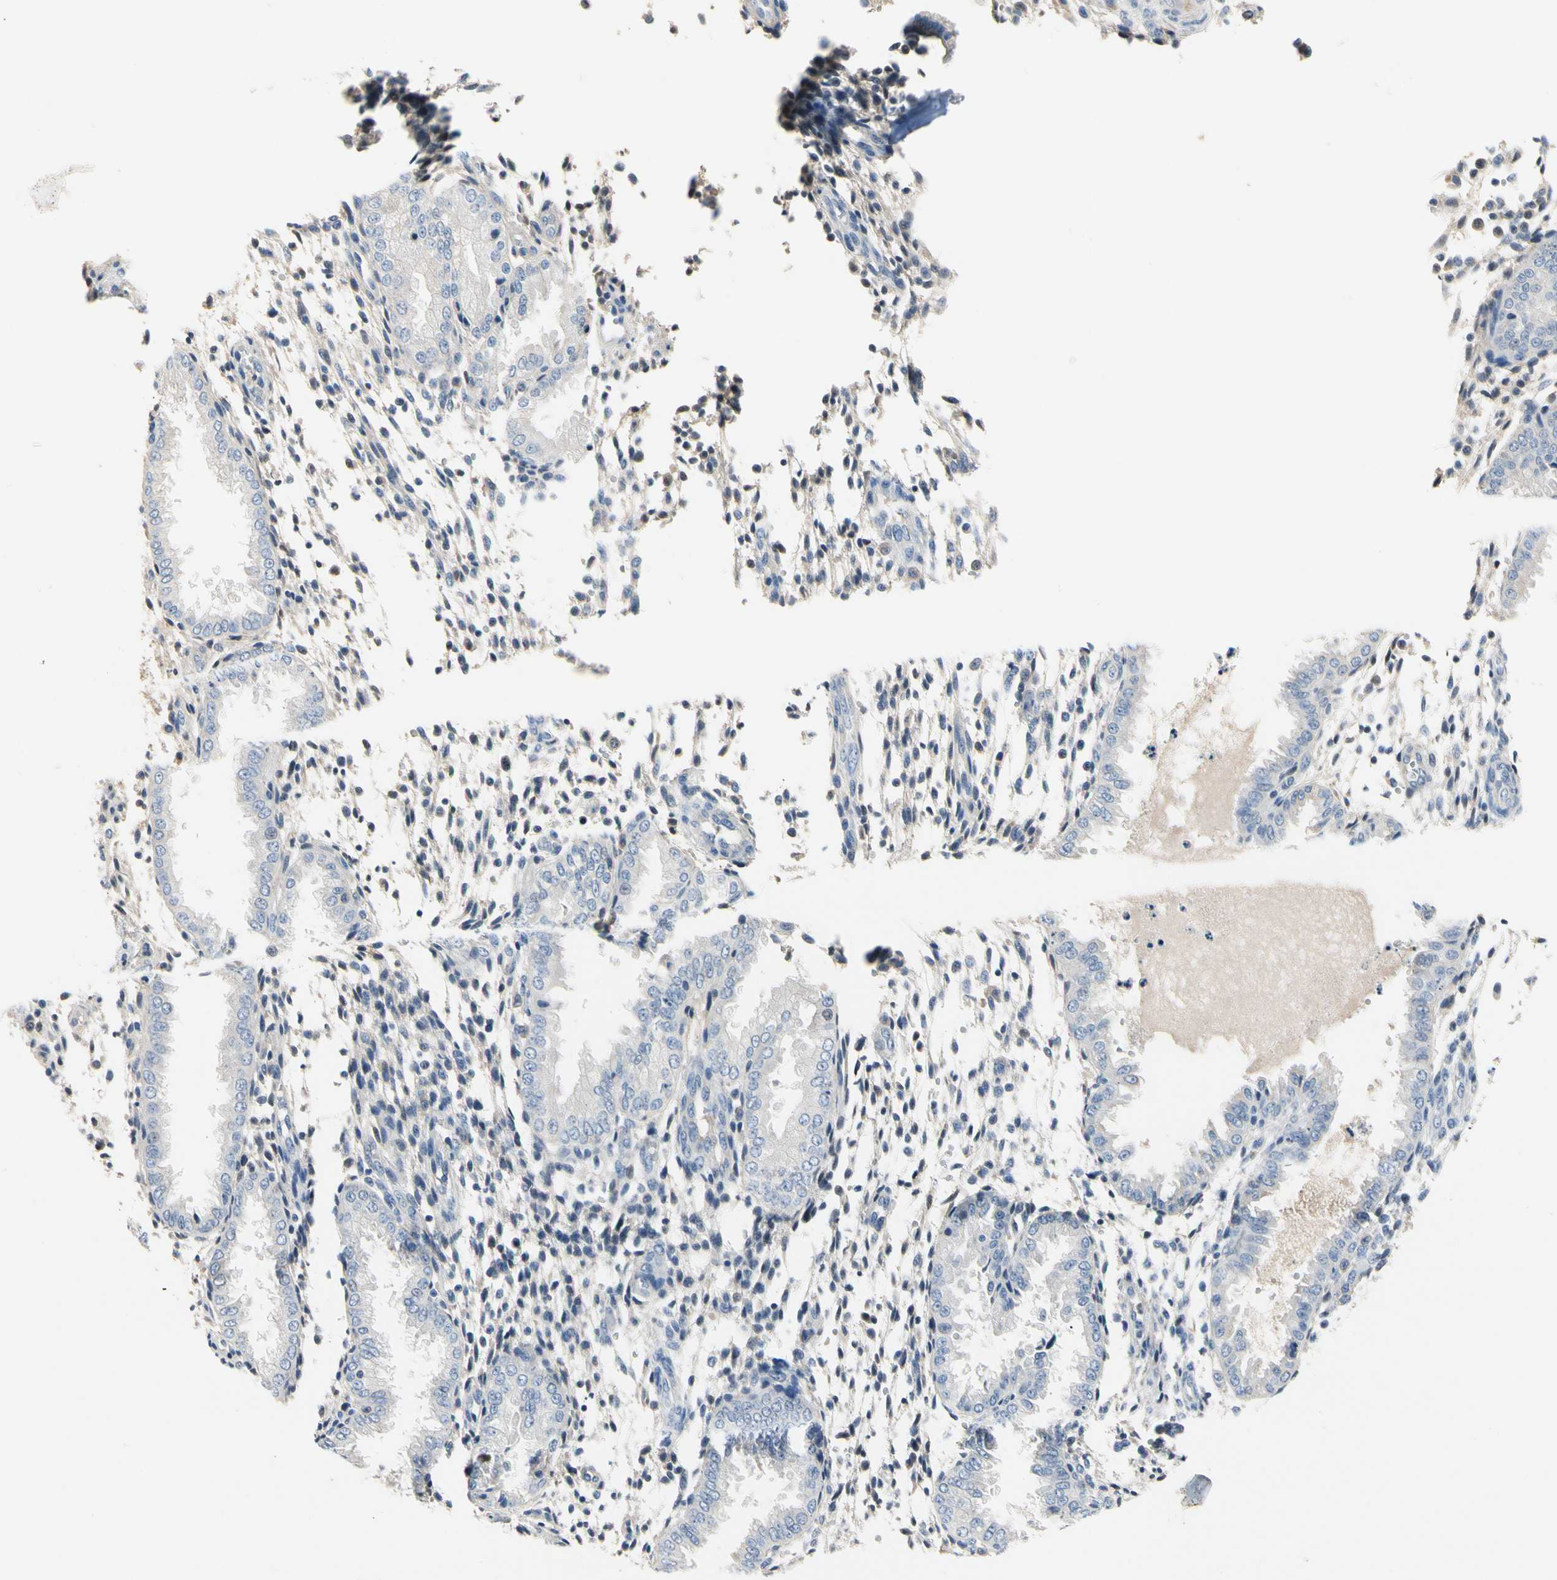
{"staining": {"intensity": "weak", "quantity": "<25%", "location": "cytoplasmic/membranous"}, "tissue": "endometrium", "cell_type": "Cells in endometrial stroma", "image_type": "normal", "snomed": [{"axis": "morphology", "description": "Normal tissue, NOS"}, {"axis": "topography", "description": "Endometrium"}], "caption": "Cells in endometrial stroma are negative for protein expression in benign human endometrium. The staining was performed using DAB (3,3'-diaminobenzidine) to visualize the protein expression in brown, while the nuclei were stained in blue with hematoxylin (Magnification: 20x).", "gene": "ECRG4", "patient": {"sex": "female", "age": 33}}